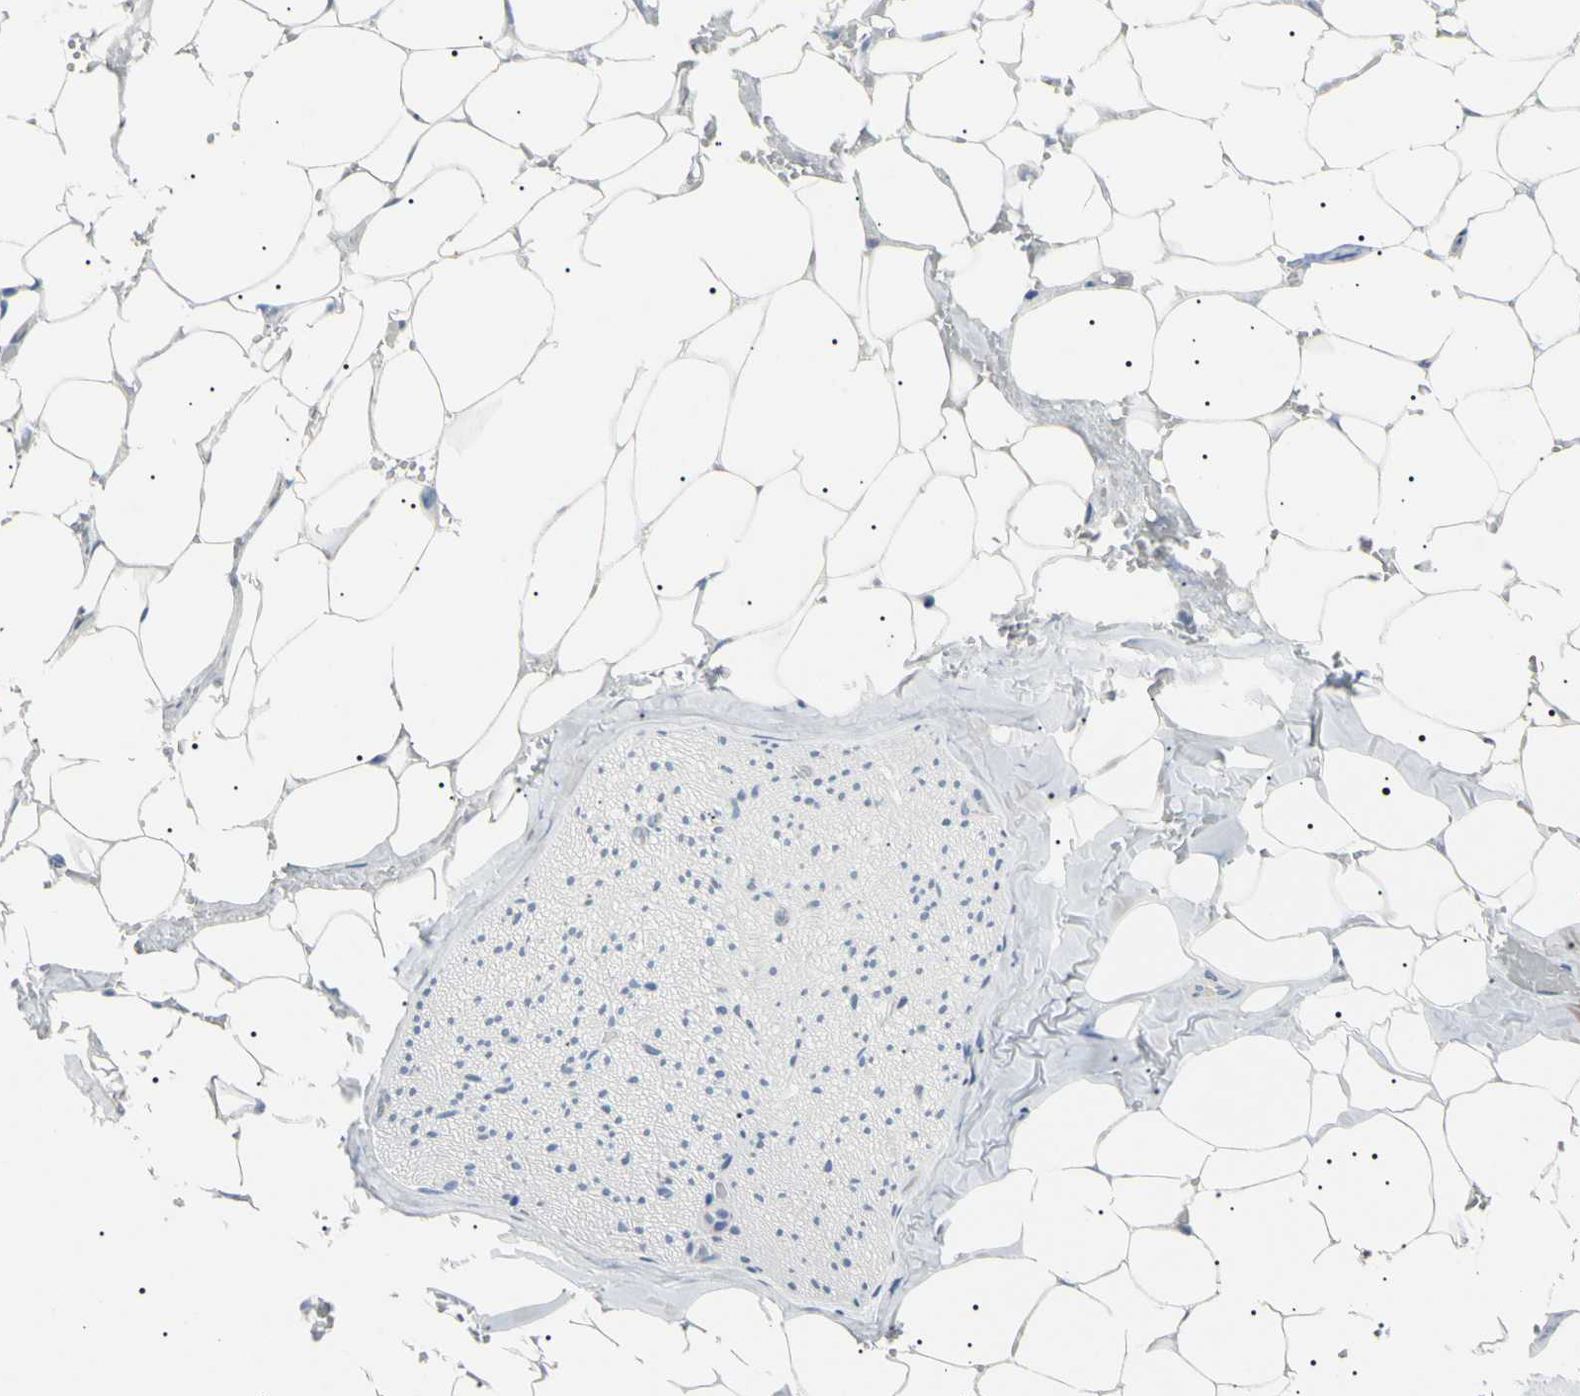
{"staining": {"intensity": "negative", "quantity": "none", "location": "none"}, "tissue": "adipose tissue", "cell_type": "Adipocytes", "image_type": "normal", "snomed": [{"axis": "morphology", "description": "Normal tissue, NOS"}, {"axis": "topography", "description": "Peripheral nerve tissue"}], "caption": "Protein analysis of benign adipose tissue exhibits no significant expression in adipocytes.", "gene": "CGB3", "patient": {"sex": "male", "age": 70}}